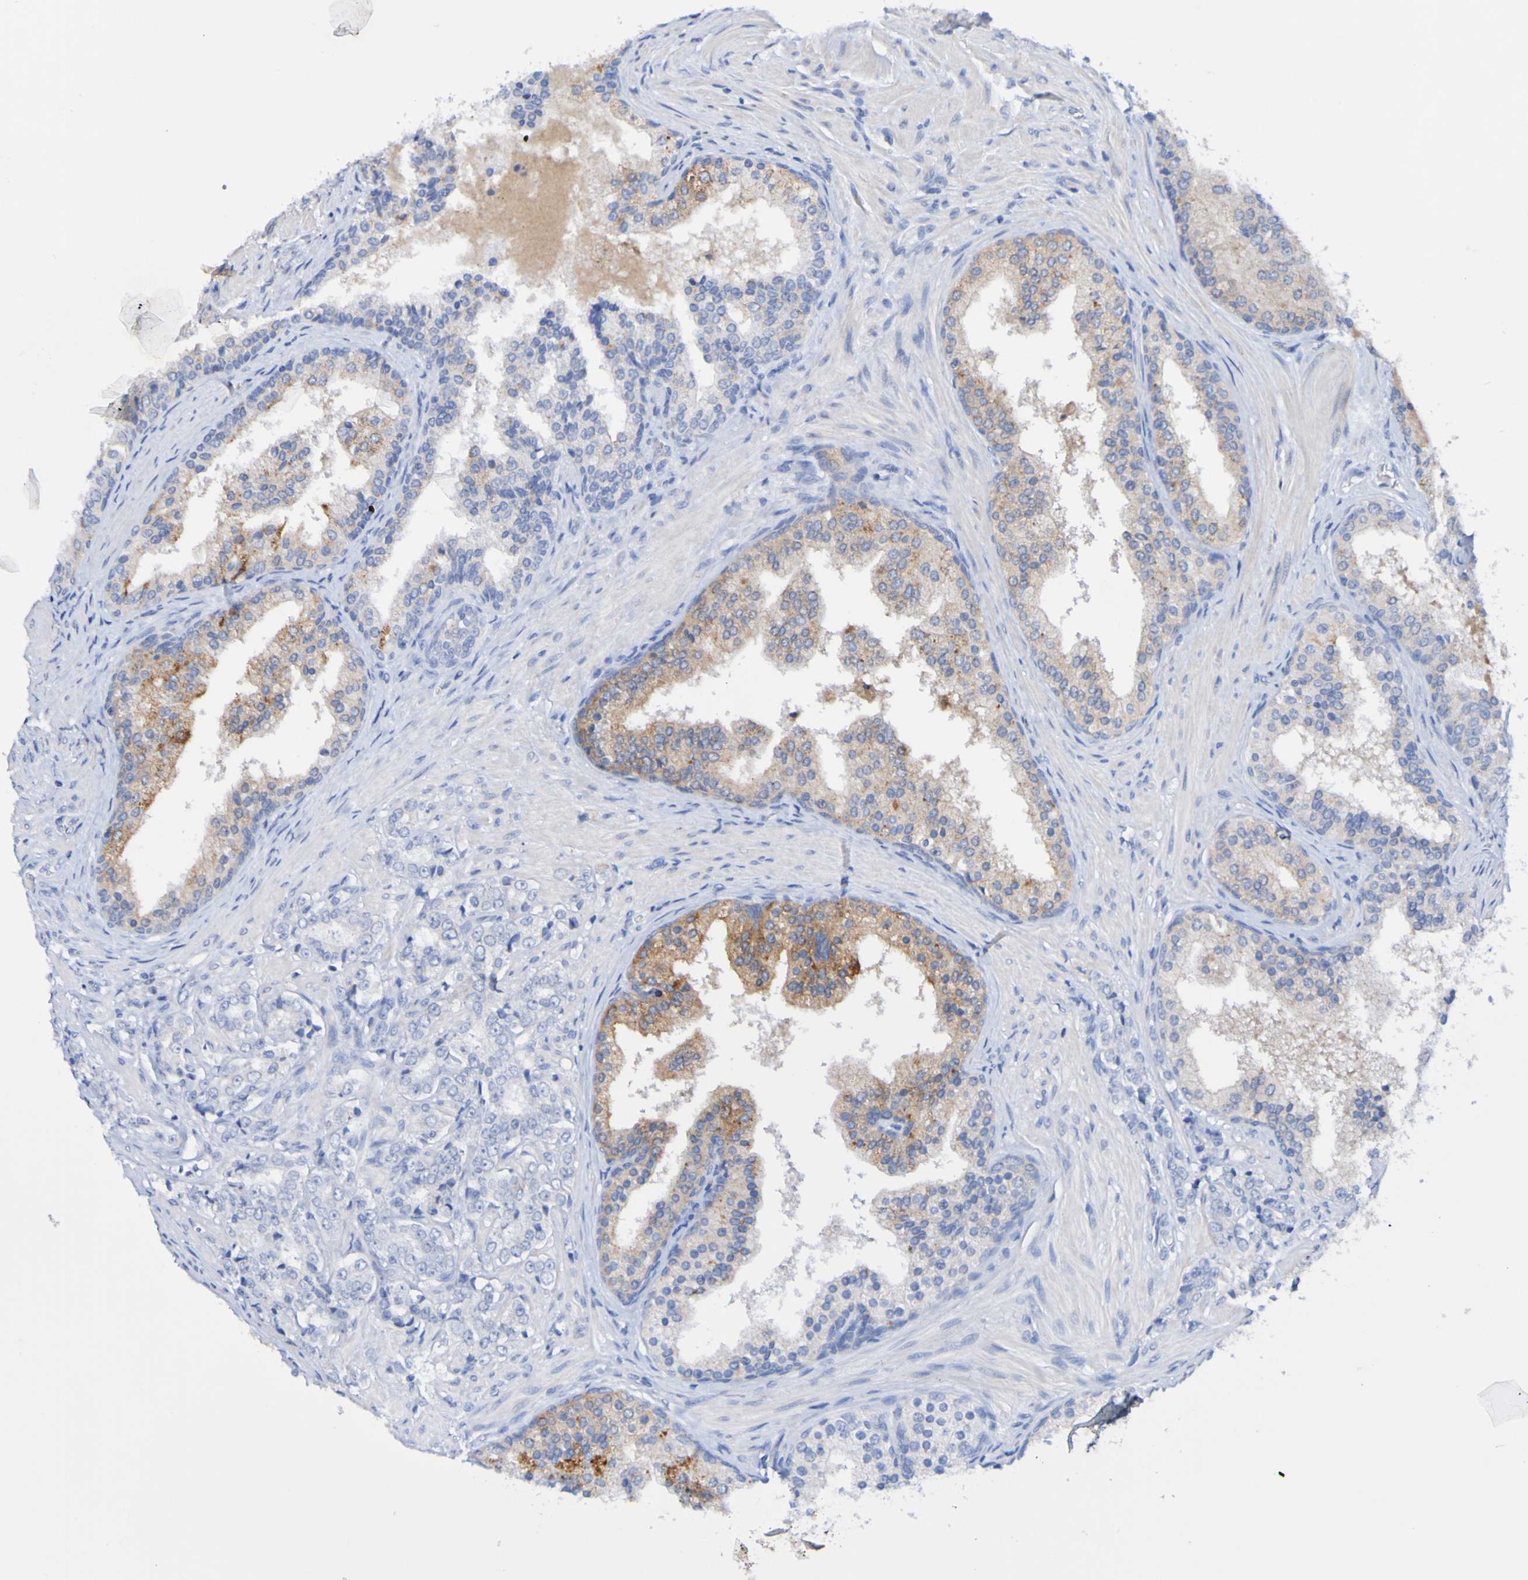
{"staining": {"intensity": "negative", "quantity": "none", "location": "none"}, "tissue": "prostate cancer", "cell_type": "Tumor cells", "image_type": "cancer", "snomed": [{"axis": "morphology", "description": "Adenocarcinoma, Low grade"}, {"axis": "topography", "description": "Prostate"}], "caption": "Immunohistochemical staining of prostate cancer (adenocarcinoma (low-grade)) demonstrates no significant expression in tumor cells.", "gene": "ACVR1C", "patient": {"sex": "male", "age": 60}}